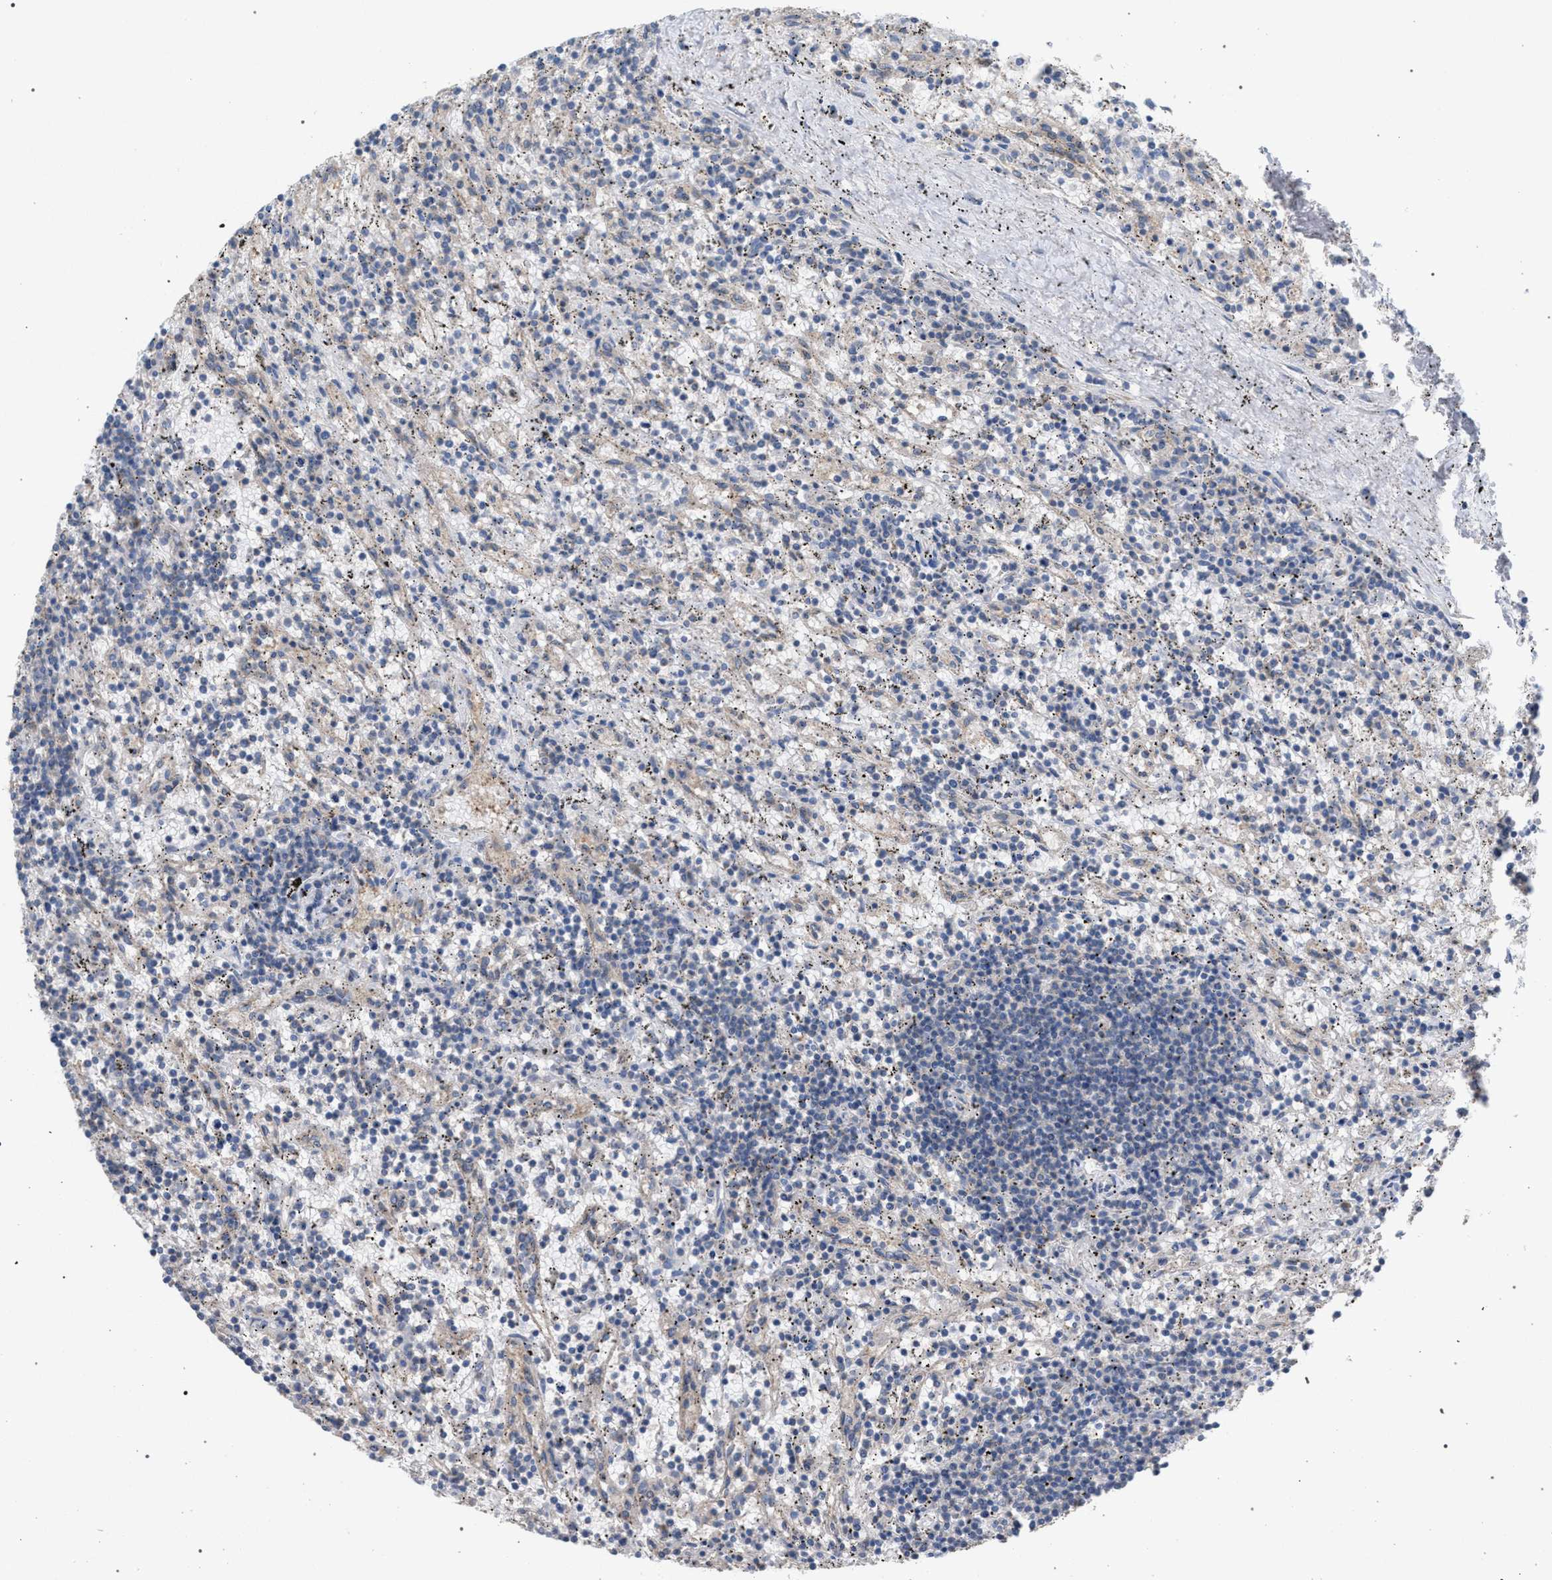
{"staining": {"intensity": "negative", "quantity": "none", "location": "none"}, "tissue": "lymphoma", "cell_type": "Tumor cells", "image_type": "cancer", "snomed": [{"axis": "morphology", "description": "Malignant lymphoma, non-Hodgkin's type, Low grade"}, {"axis": "topography", "description": "Spleen"}], "caption": "DAB immunohistochemical staining of human malignant lymphoma, non-Hodgkin's type (low-grade) shows no significant positivity in tumor cells.", "gene": "VPS13A", "patient": {"sex": "male", "age": 76}}